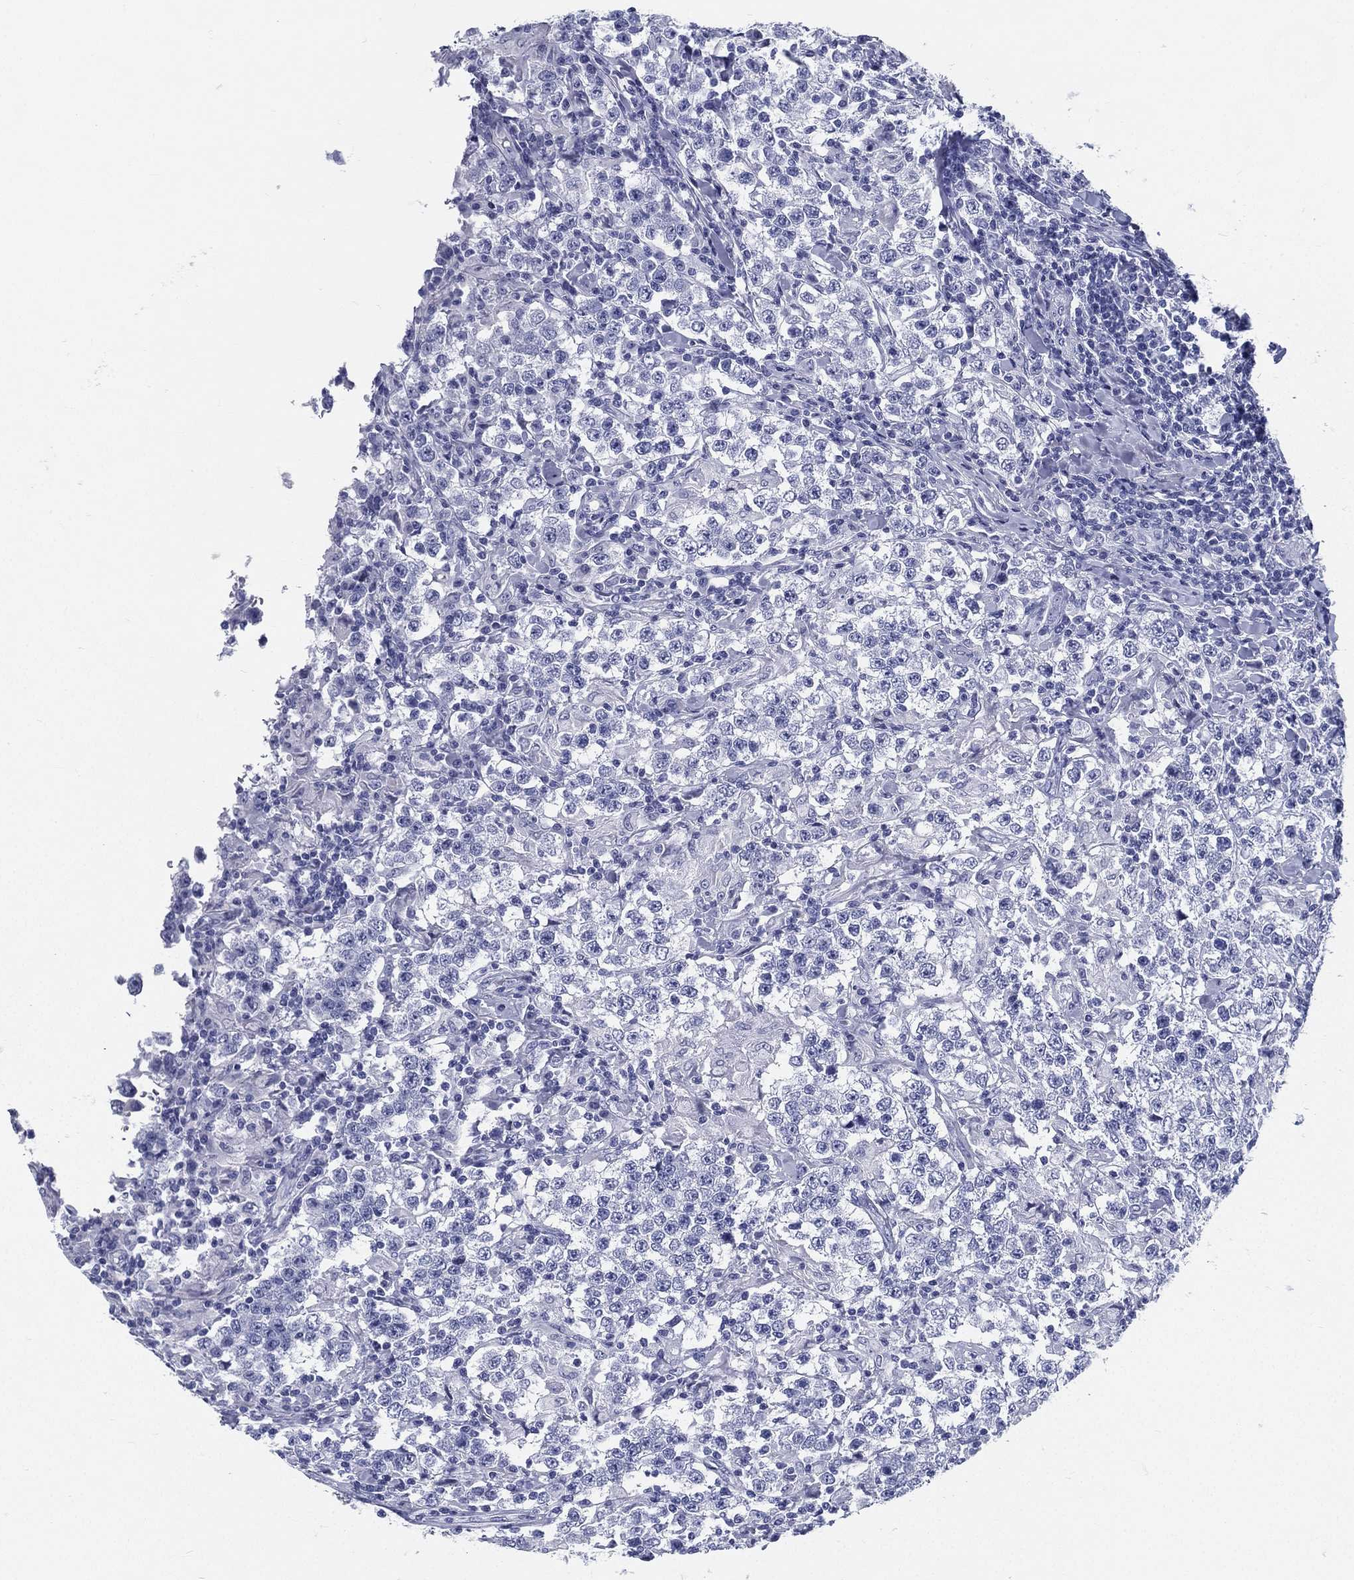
{"staining": {"intensity": "negative", "quantity": "none", "location": "none"}, "tissue": "testis cancer", "cell_type": "Tumor cells", "image_type": "cancer", "snomed": [{"axis": "morphology", "description": "Seminoma, NOS"}, {"axis": "morphology", "description": "Carcinoma, Embryonal, NOS"}, {"axis": "topography", "description": "Testis"}], "caption": "Tumor cells are negative for protein expression in human seminoma (testis). (Stains: DAB (3,3'-diaminobenzidine) IHC with hematoxylin counter stain, Microscopy: brightfield microscopy at high magnification).", "gene": "ATP1B2", "patient": {"sex": "male", "age": 41}}